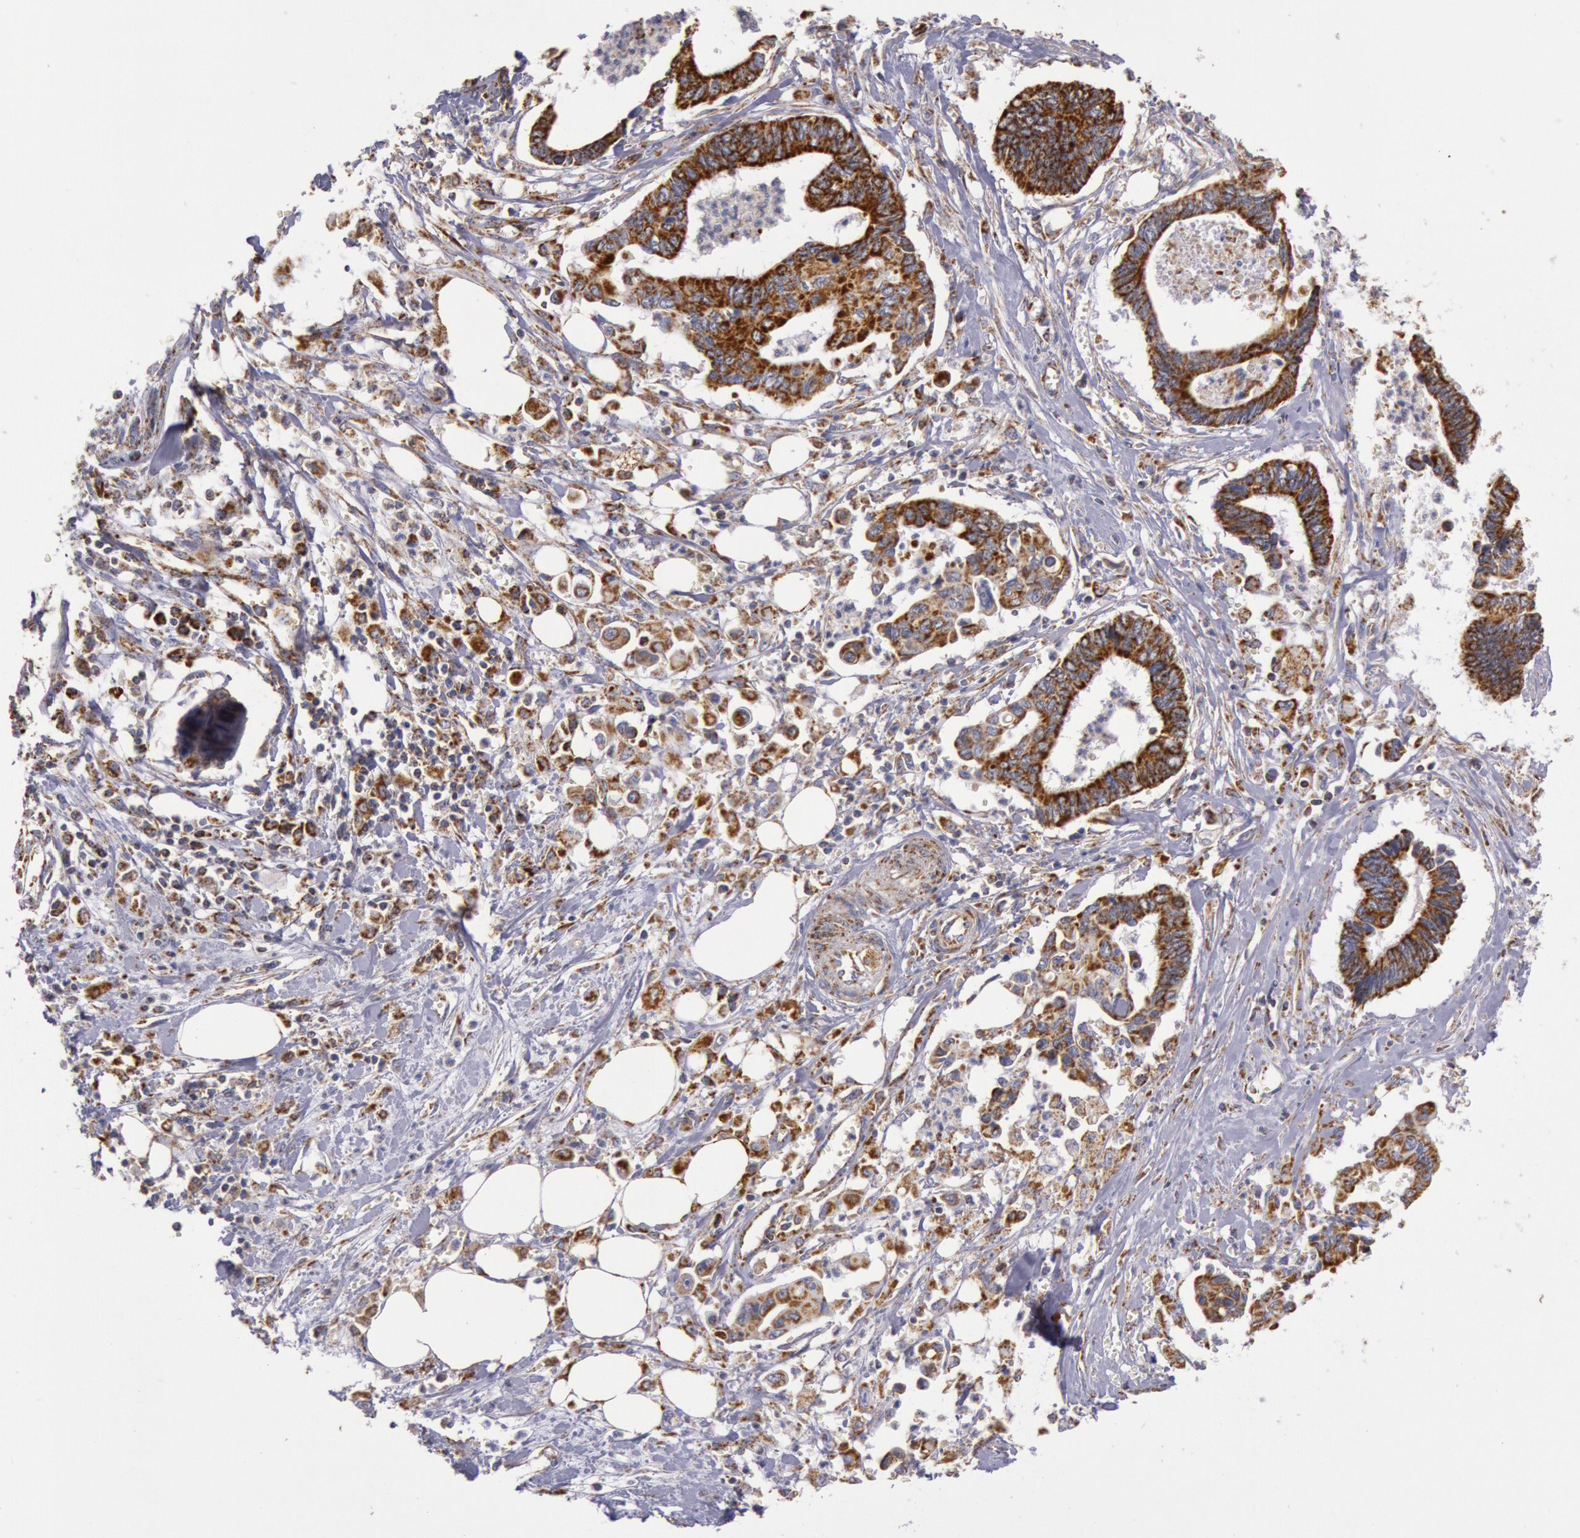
{"staining": {"intensity": "strong", "quantity": ">75%", "location": "cytoplasmic/membranous"}, "tissue": "pancreatic cancer", "cell_type": "Tumor cells", "image_type": "cancer", "snomed": [{"axis": "morphology", "description": "Adenocarcinoma, NOS"}, {"axis": "topography", "description": "Pancreas"}], "caption": "Pancreatic adenocarcinoma tissue displays strong cytoplasmic/membranous staining in approximately >75% of tumor cells The protein of interest is shown in brown color, while the nuclei are stained blue.", "gene": "CYC1", "patient": {"sex": "female", "age": 70}}